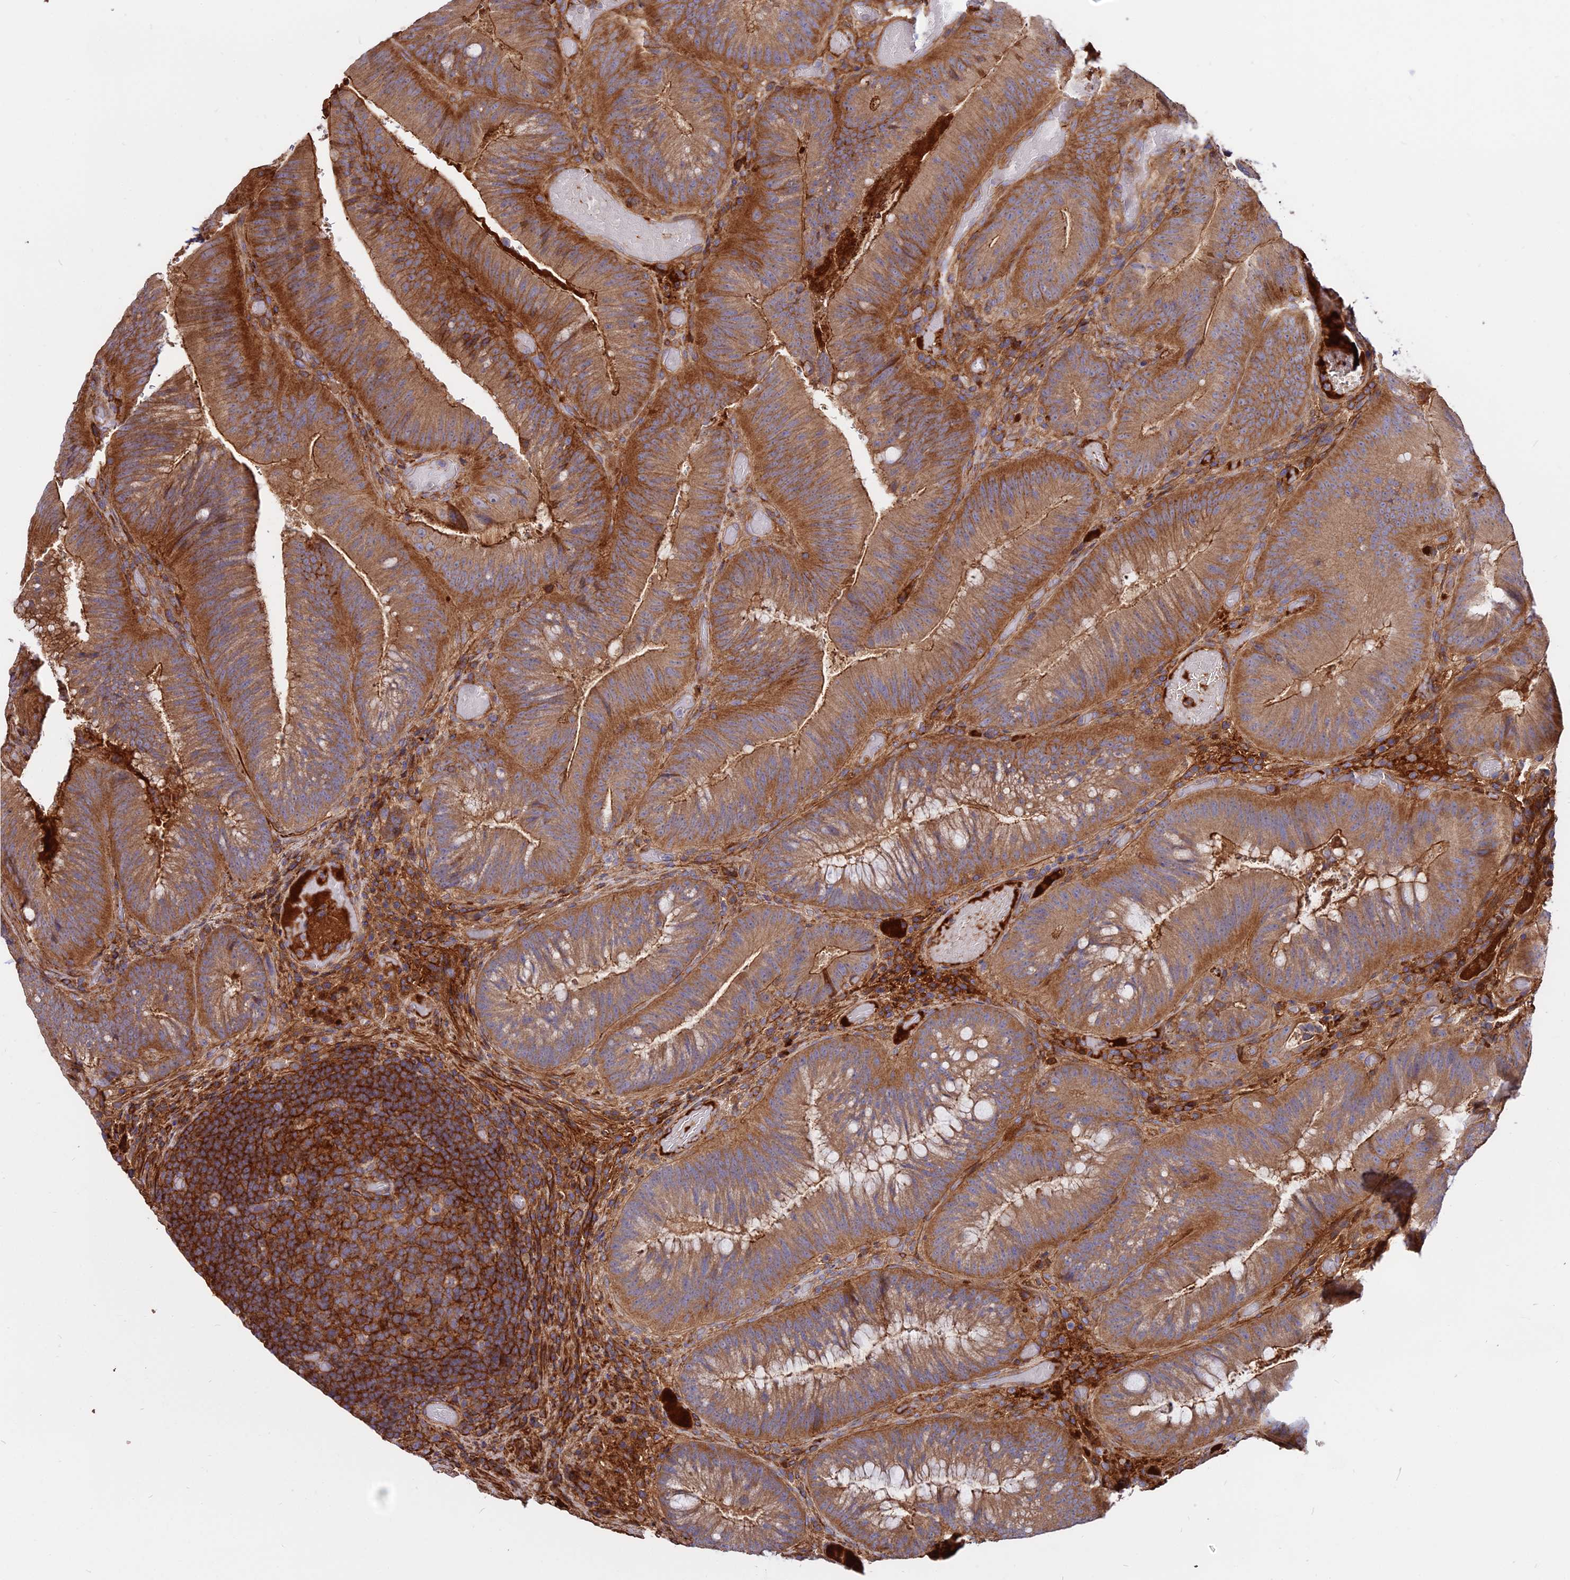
{"staining": {"intensity": "moderate", "quantity": ">75%", "location": "cytoplasmic/membranous"}, "tissue": "colorectal cancer", "cell_type": "Tumor cells", "image_type": "cancer", "snomed": [{"axis": "morphology", "description": "Adenocarcinoma, NOS"}, {"axis": "topography", "description": "Colon"}], "caption": "Immunohistochemical staining of human colorectal adenocarcinoma exhibits medium levels of moderate cytoplasmic/membranous protein positivity in about >75% of tumor cells. (DAB (3,3'-diaminobenzidine) IHC with brightfield microscopy, high magnification).", "gene": "PYM1", "patient": {"sex": "female", "age": 43}}